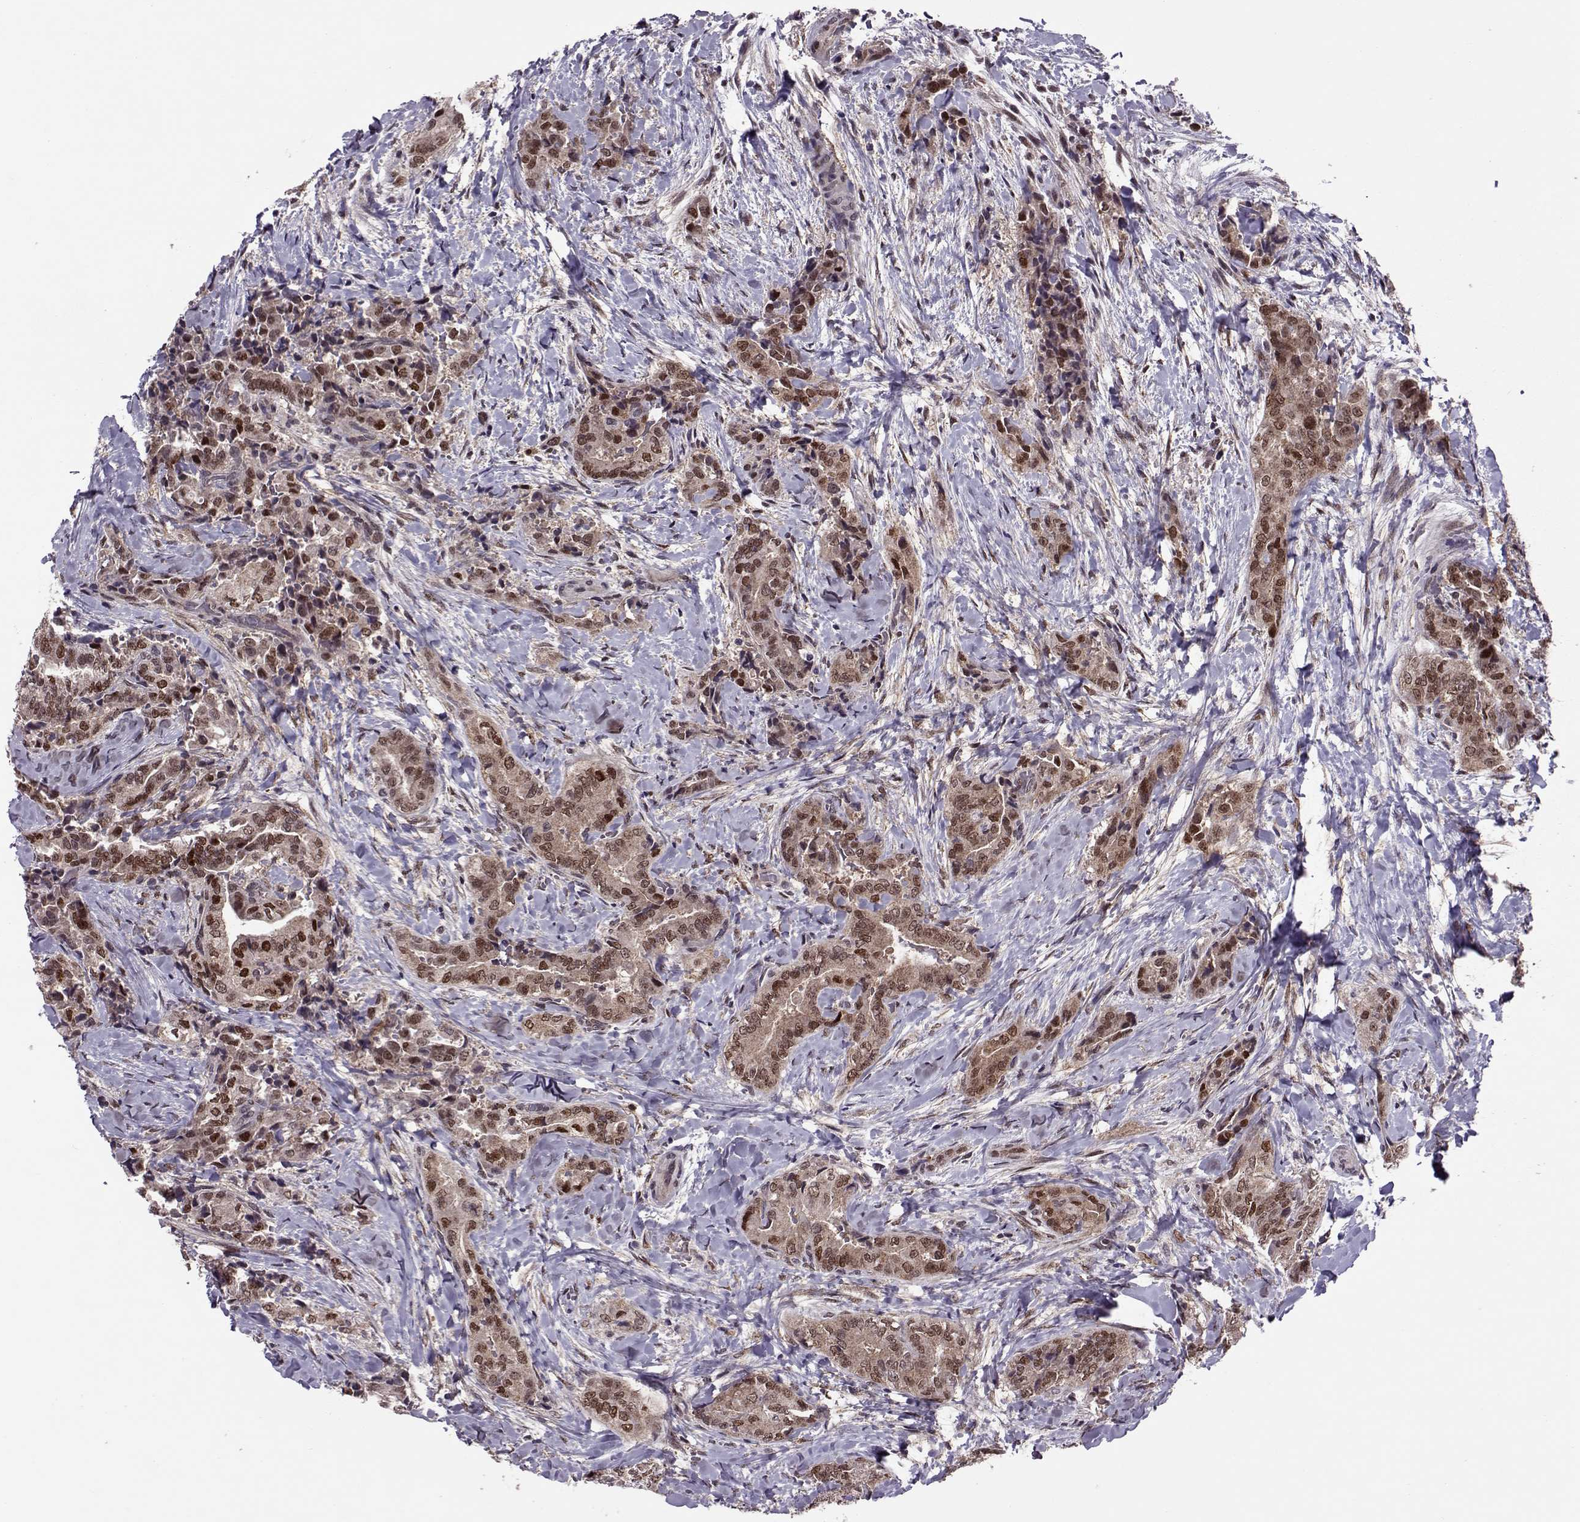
{"staining": {"intensity": "moderate", "quantity": ">75%", "location": "cytoplasmic/membranous,nuclear"}, "tissue": "thyroid cancer", "cell_type": "Tumor cells", "image_type": "cancer", "snomed": [{"axis": "morphology", "description": "Papillary adenocarcinoma, NOS"}, {"axis": "topography", "description": "Thyroid gland"}], "caption": "Approximately >75% of tumor cells in human thyroid cancer (papillary adenocarcinoma) show moderate cytoplasmic/membranous and nuclear protein staining as visualized by brown immunohistochemical staining.", "gene": "CDK4", "patient": {"sex": "male", "age": 61}}